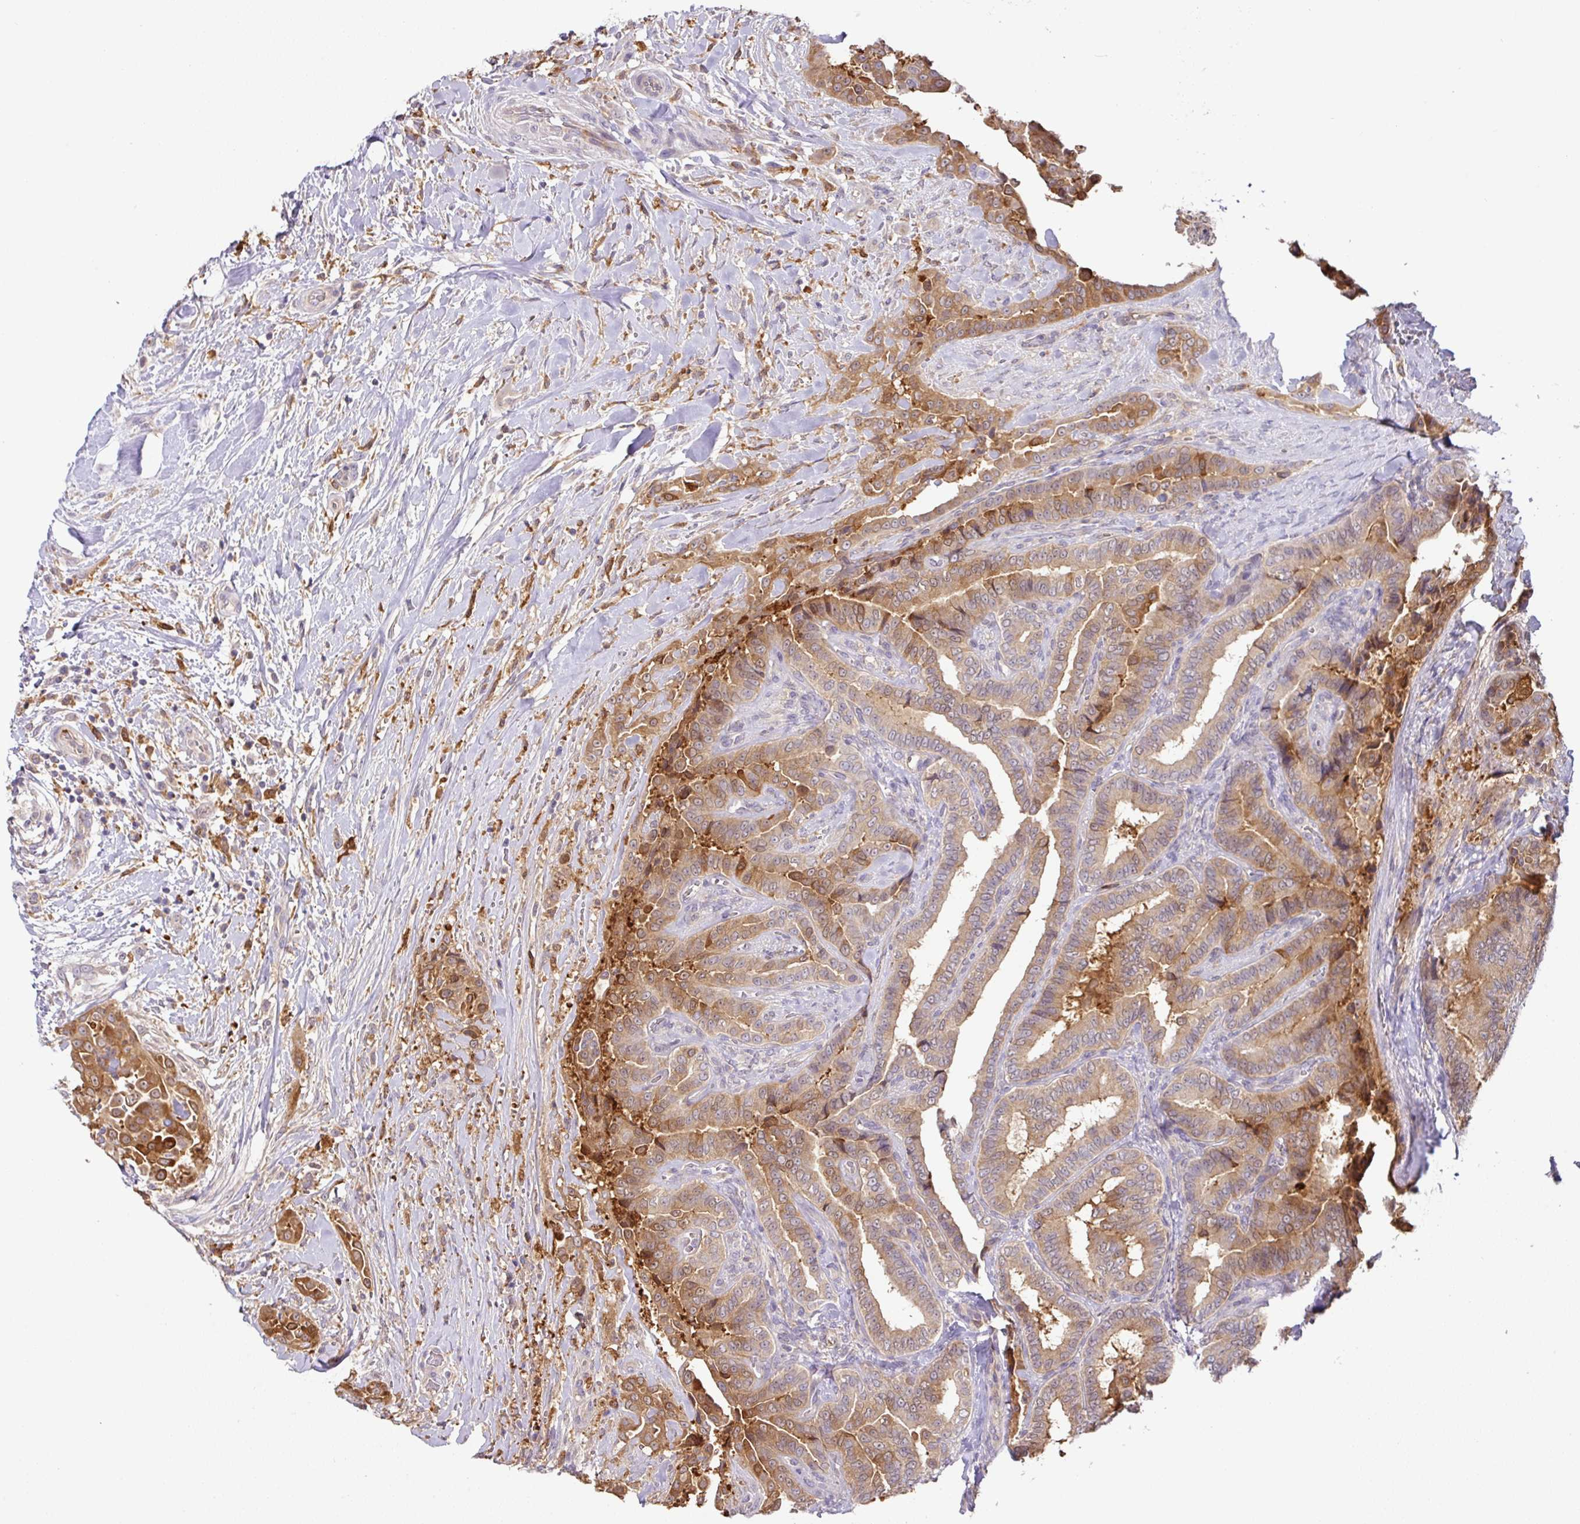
{"staining": {"intensity": "moderate", "quantity": ">75%", "location": "cytoplasmic/membranous"}, "tissue": "thyroid cancer", "cell_type": "Tumor cells", "image_type": "cancer", "snomed": [{"axis": "morphology", "description": "Papillary adenocarcinoma, NOS"}, {"axis": "topography", "description": "Thyroid gland"}], "caption": "Tumor cells reveal medium levels of moderate cytoplasmic/membranous staining in about >75% of cells in thyroid cancer (papillary adenocarcinoma). (DAB (3,3'-diaminobenzidine) IHC, brown staining for protein, blue staining for nuclei).", "gene": "GCNT7", "patient": {"sex": "male", "age": 61}}